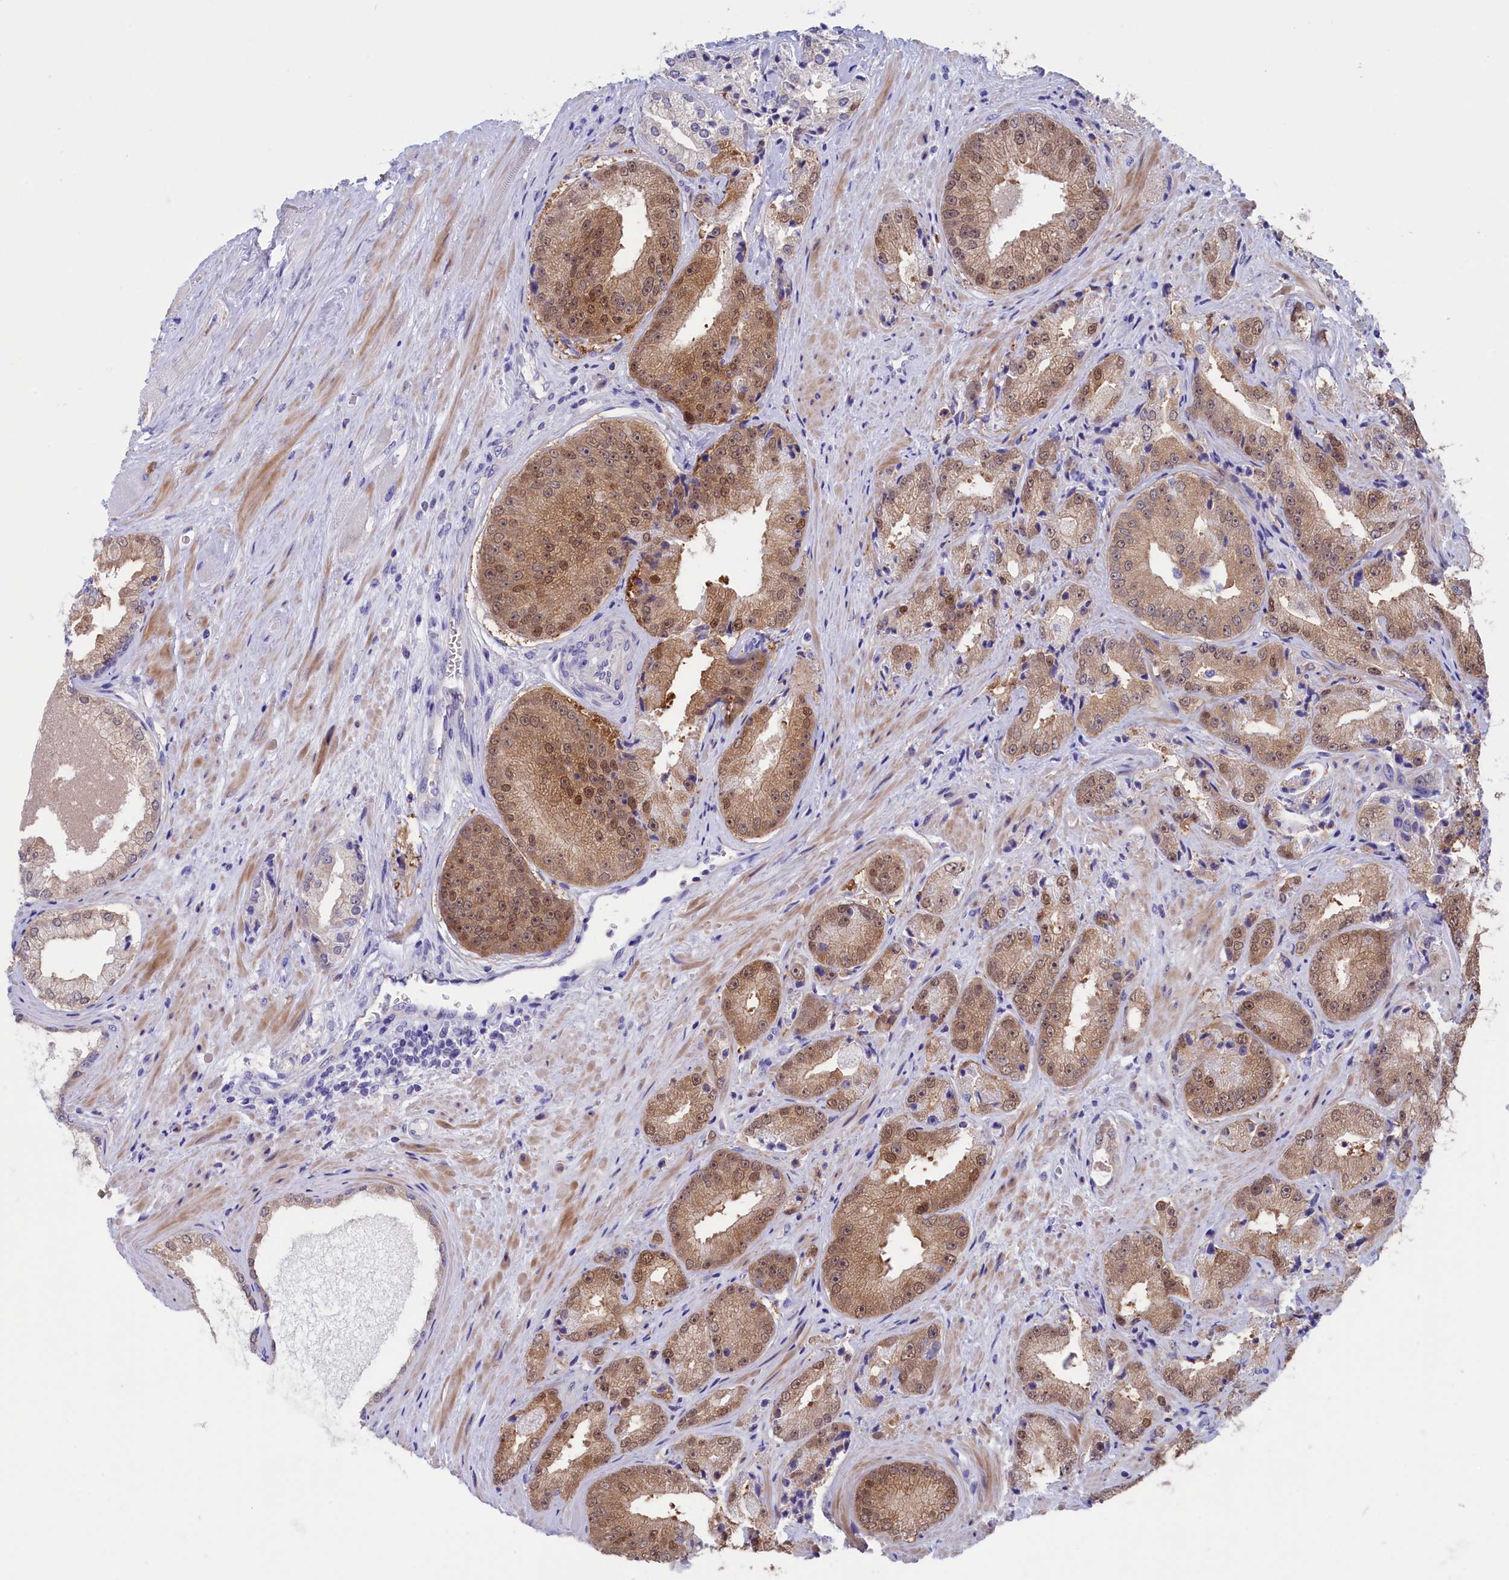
{"staining": {"intensity": "moderate", "quantity": "25%-75%", "location": "cytoplasmic/membranous,nuclear"}, "tissue": "prostate cancer", "cell_type": "Tumor cells", "image_type": "cancer", "snomed": [{"axis": "morphology", "description": "Adenocarcinoma, High grade"}, {"axis": "topography", "description": "Prostate"}], "caption": "DAB immunohistochemical staining of human prostate cancer exhibits moderate cytoplasmic/membranous and nuclear protein staining in about 25%-75% of tumor cells. (DAB IHC with brightfield microscopy, high magnification).", "gene": "VPS35L", "patient": {"sex": "male", "age": 71}}